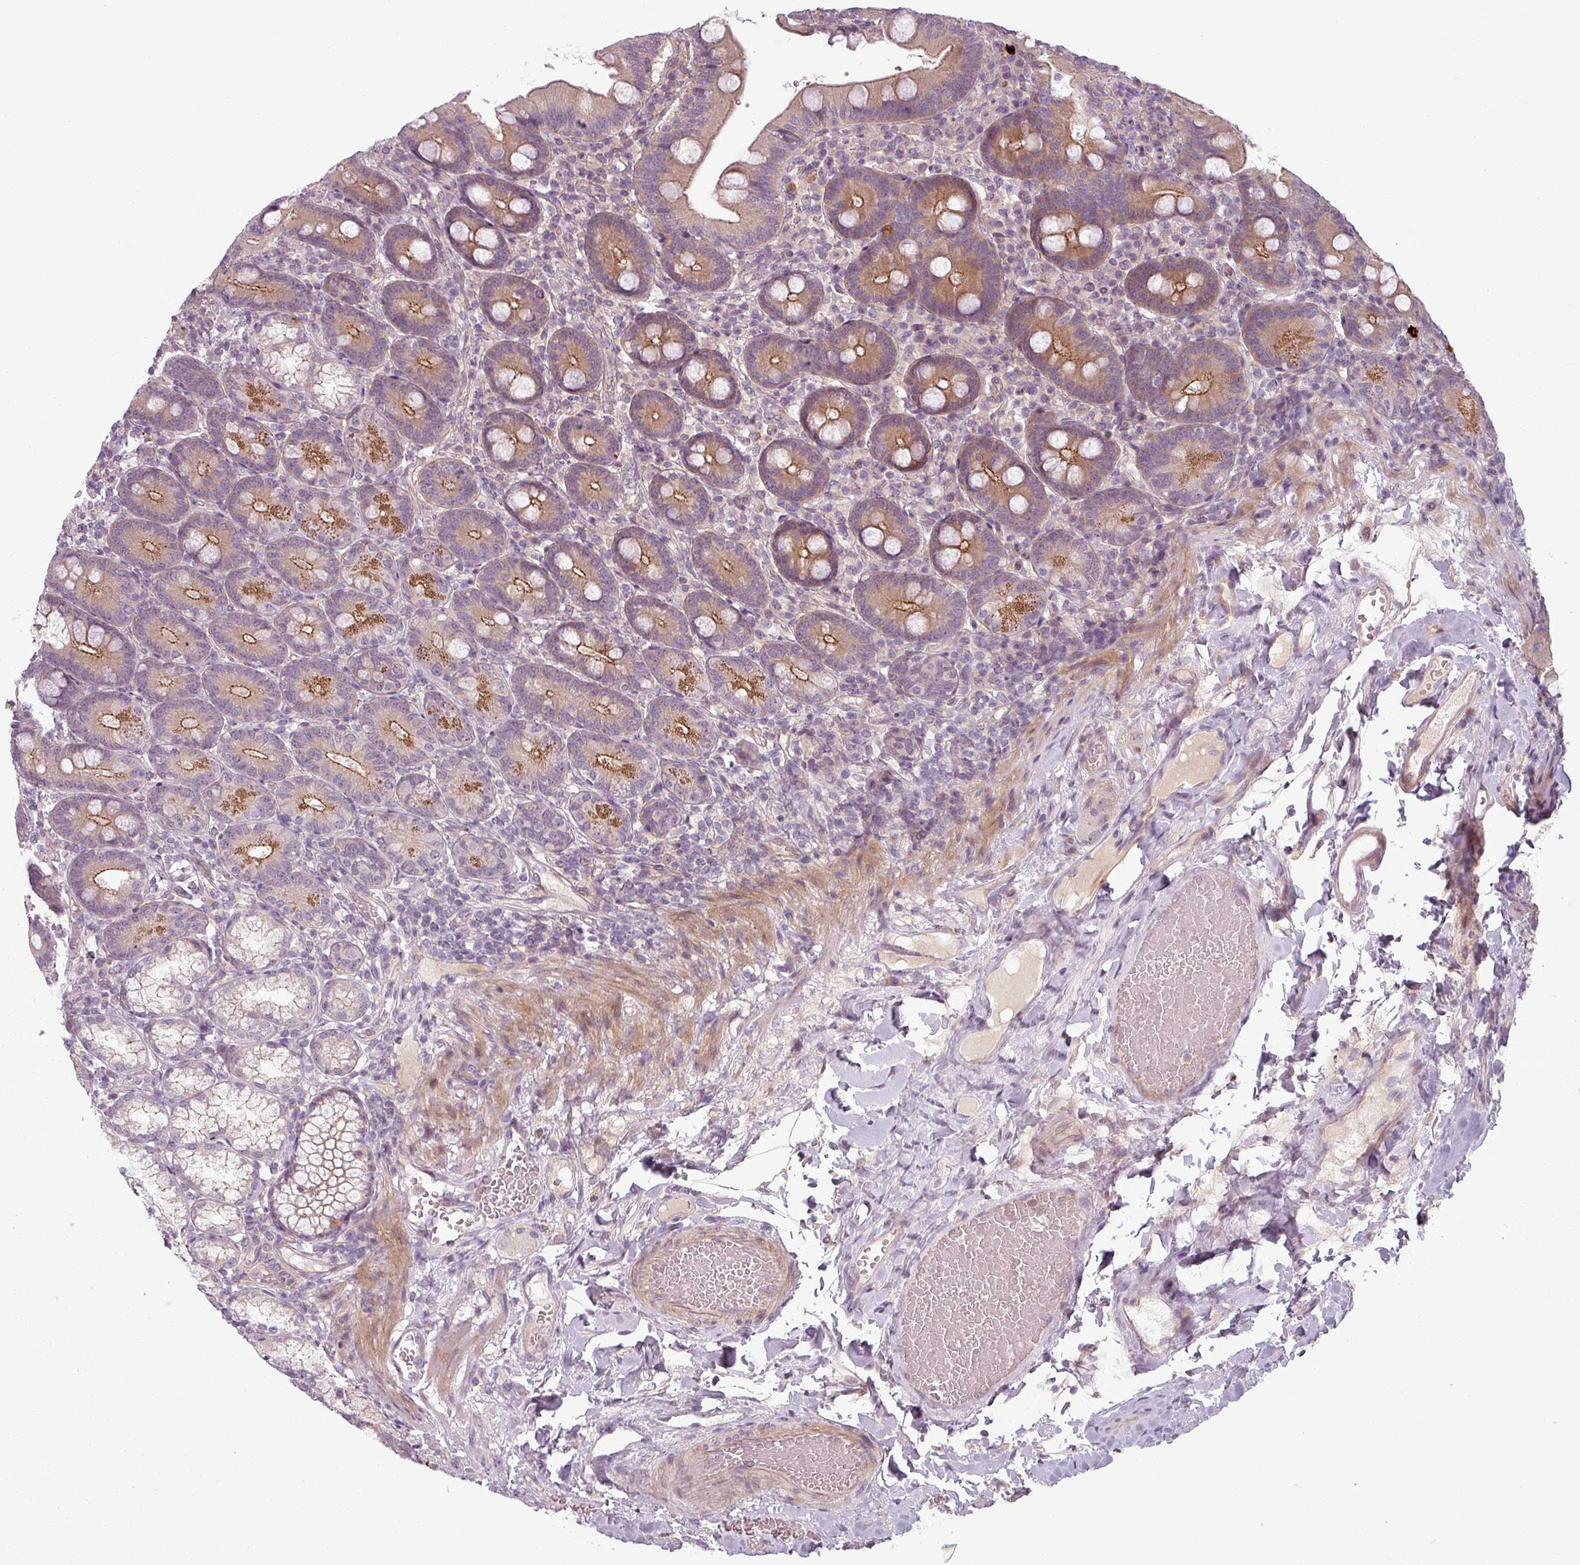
{"staining": {"intensity": "moderate", "quantity": "25%-75%", "location": "cytoplasmic/membranous"}, "tissue": "duodenum", "cell_type": "Glandular cells", "image_type": "normal", "snomed": [{"axis": "morphology", "description": "Normal tissue, NOS"}, {"axis": "topography", "description": "Duodenum"}], "caption": "Protein expression analysis of benign duodenum demonstrates moderate cytoplasmic/membranous expression in approximately 25%-75% of glandular cells.", "gene": "SLC16A9", "patient": {"sex": "female", "age": 67}}